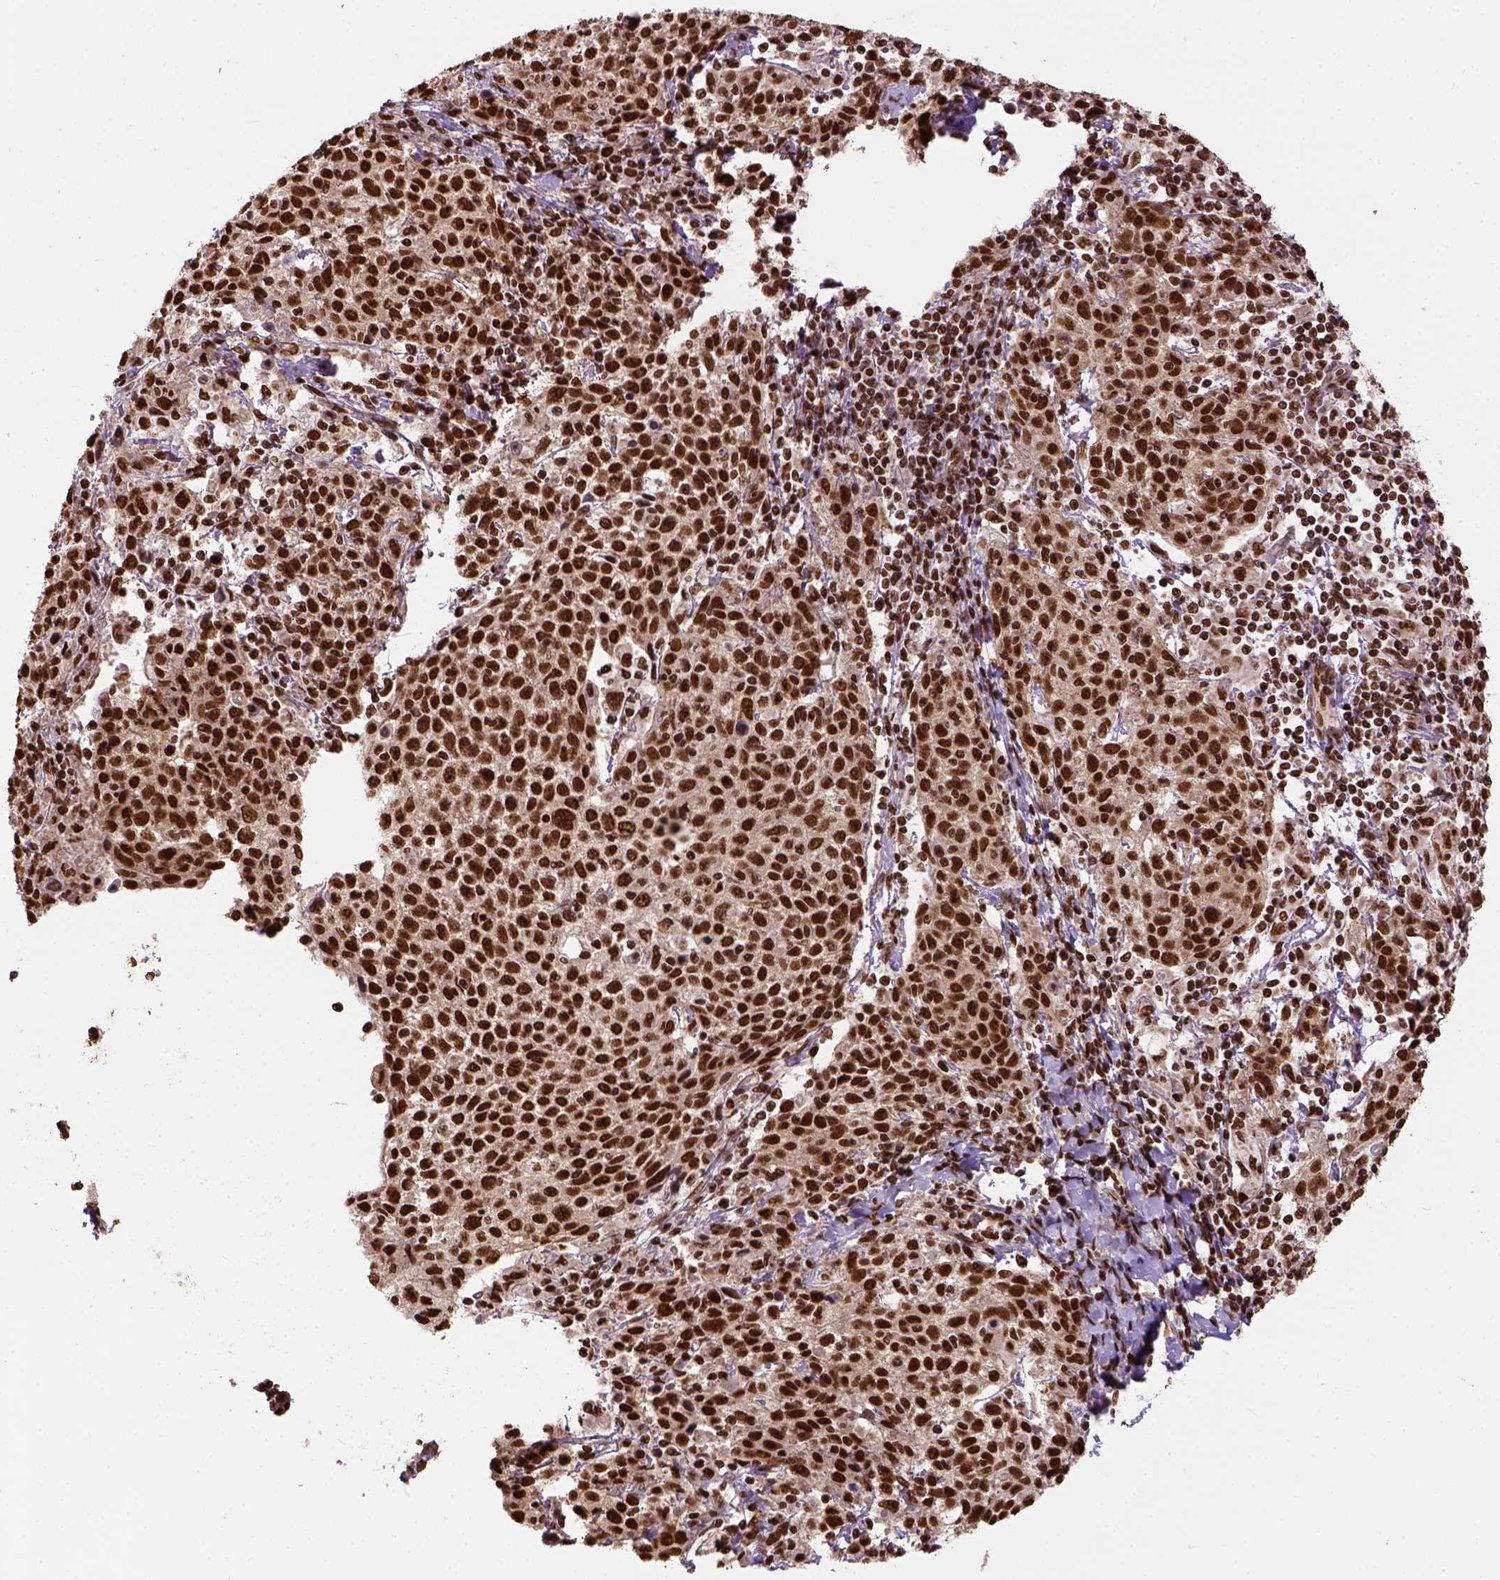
{"staining": {"intensity": "strong", "quantity": ">75%", "location": "nuclear"}, "tissue": "cervical cancer", "cell_type": "Tumor cells", "image_type": "cancer", "snomed": [{"axis": "morphology", "description": "Squamous cell carcinoma, NOS"}, {"axis": "topography", "description": "Cervix"}], "caption": "This histopathology image demonstrates immunohistochemistry (IHC) staining of squamous cell carcinoma (cervical), with high strong nuclear expression in approximately >75% of tumor cells.", "gene": "NACC1", "patient": {"sex": "female", "age": 61}}